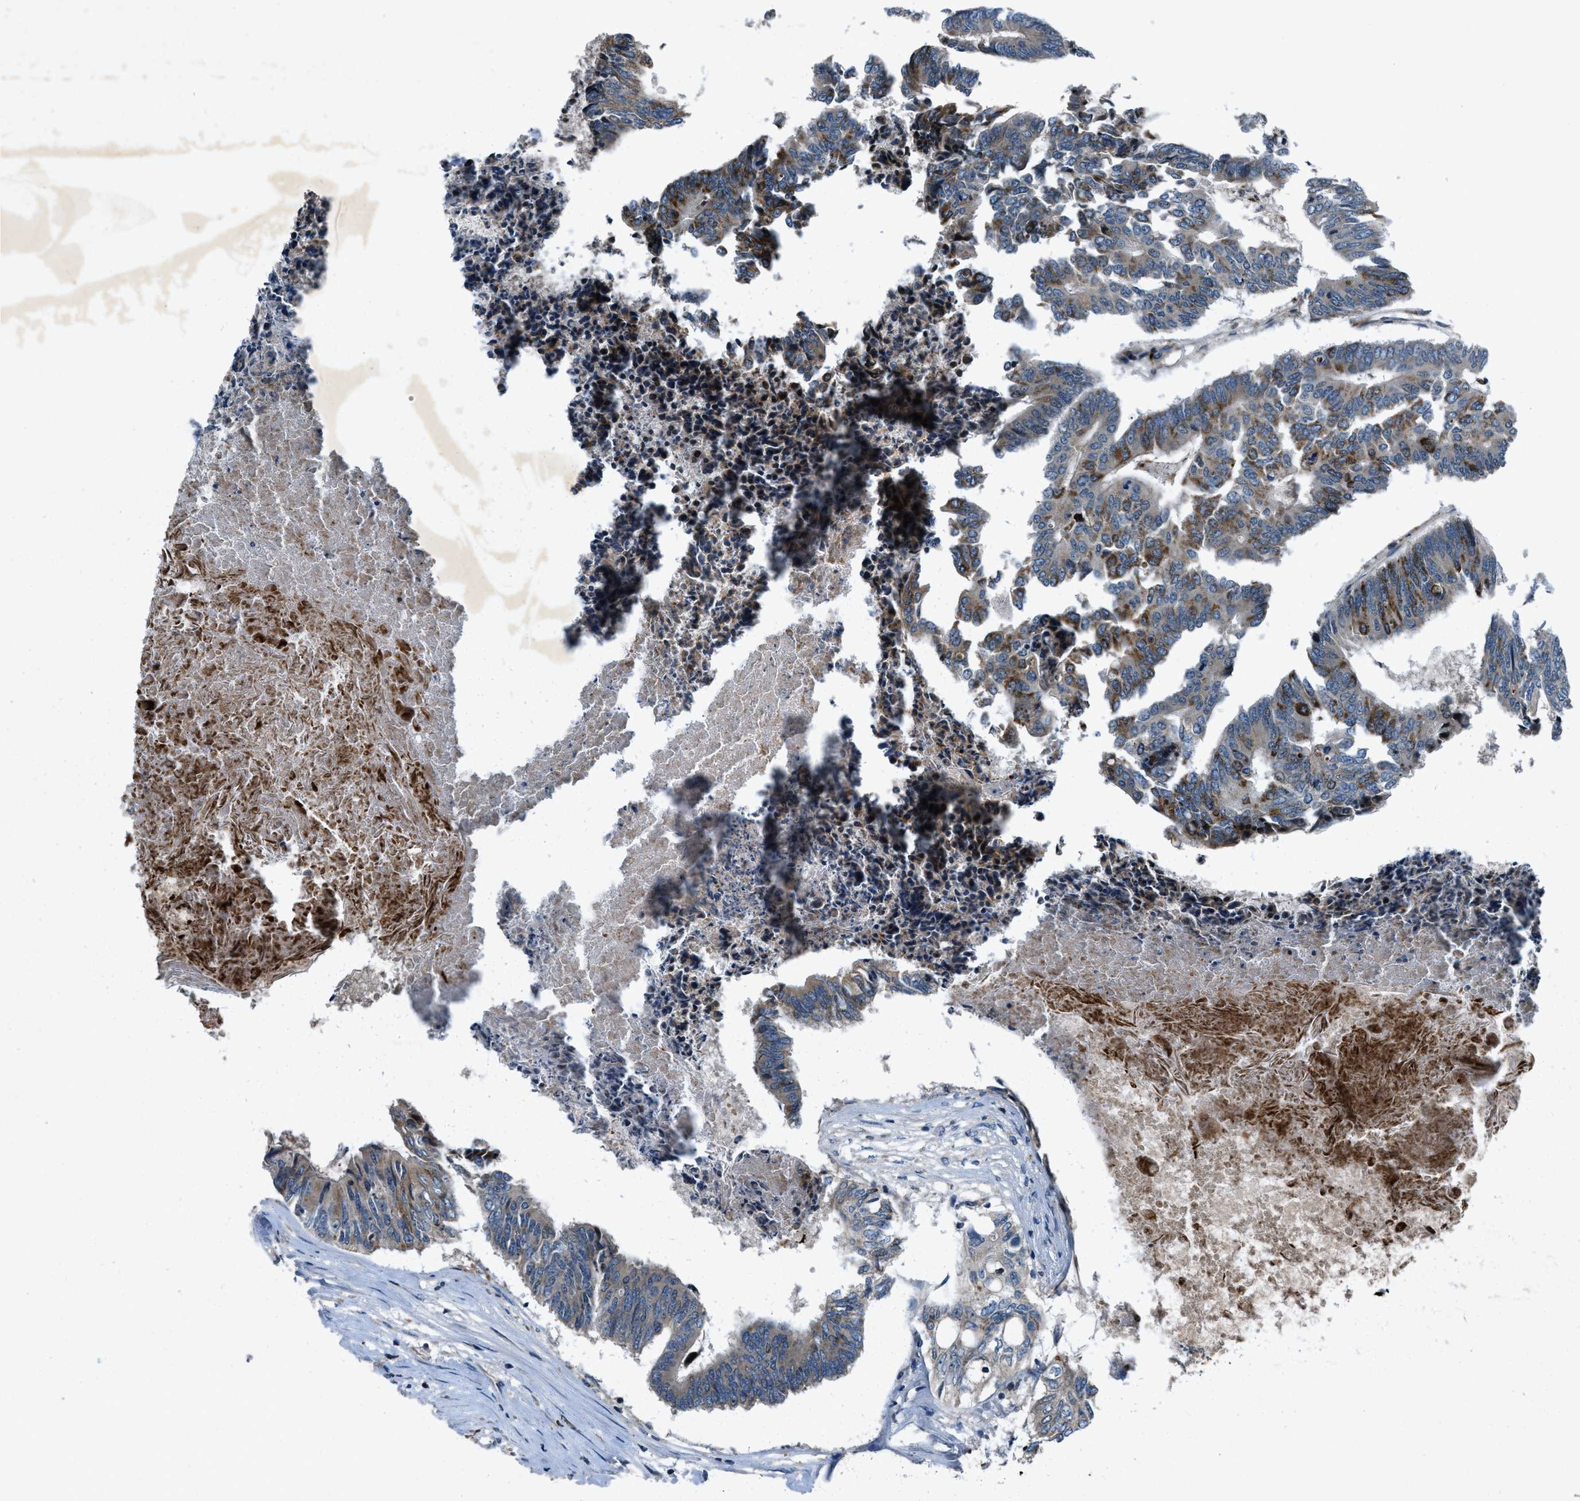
{"staining": {"intensity": "moderate", "quantity": "25%-75%", "location": "cytoplasmic/membranous"}, "tissue": "colorectal cancer", "cell_type": "Tumor cells", "image_type": "cancer", "snomed": [{"axis": "morphology", "description": "Adenocarcinoma, NOS"}, {"axis": "topography", "description": "Rectum"}], "caption": "Protein expression analysis of human colorectal adenocarcinoma reveals moderate cytoplasmic/membranous staining in approximately 25%-75% of tumor cells.", "gene": "CLEC2D", "patient": {"sex": "male", "age": 63}}